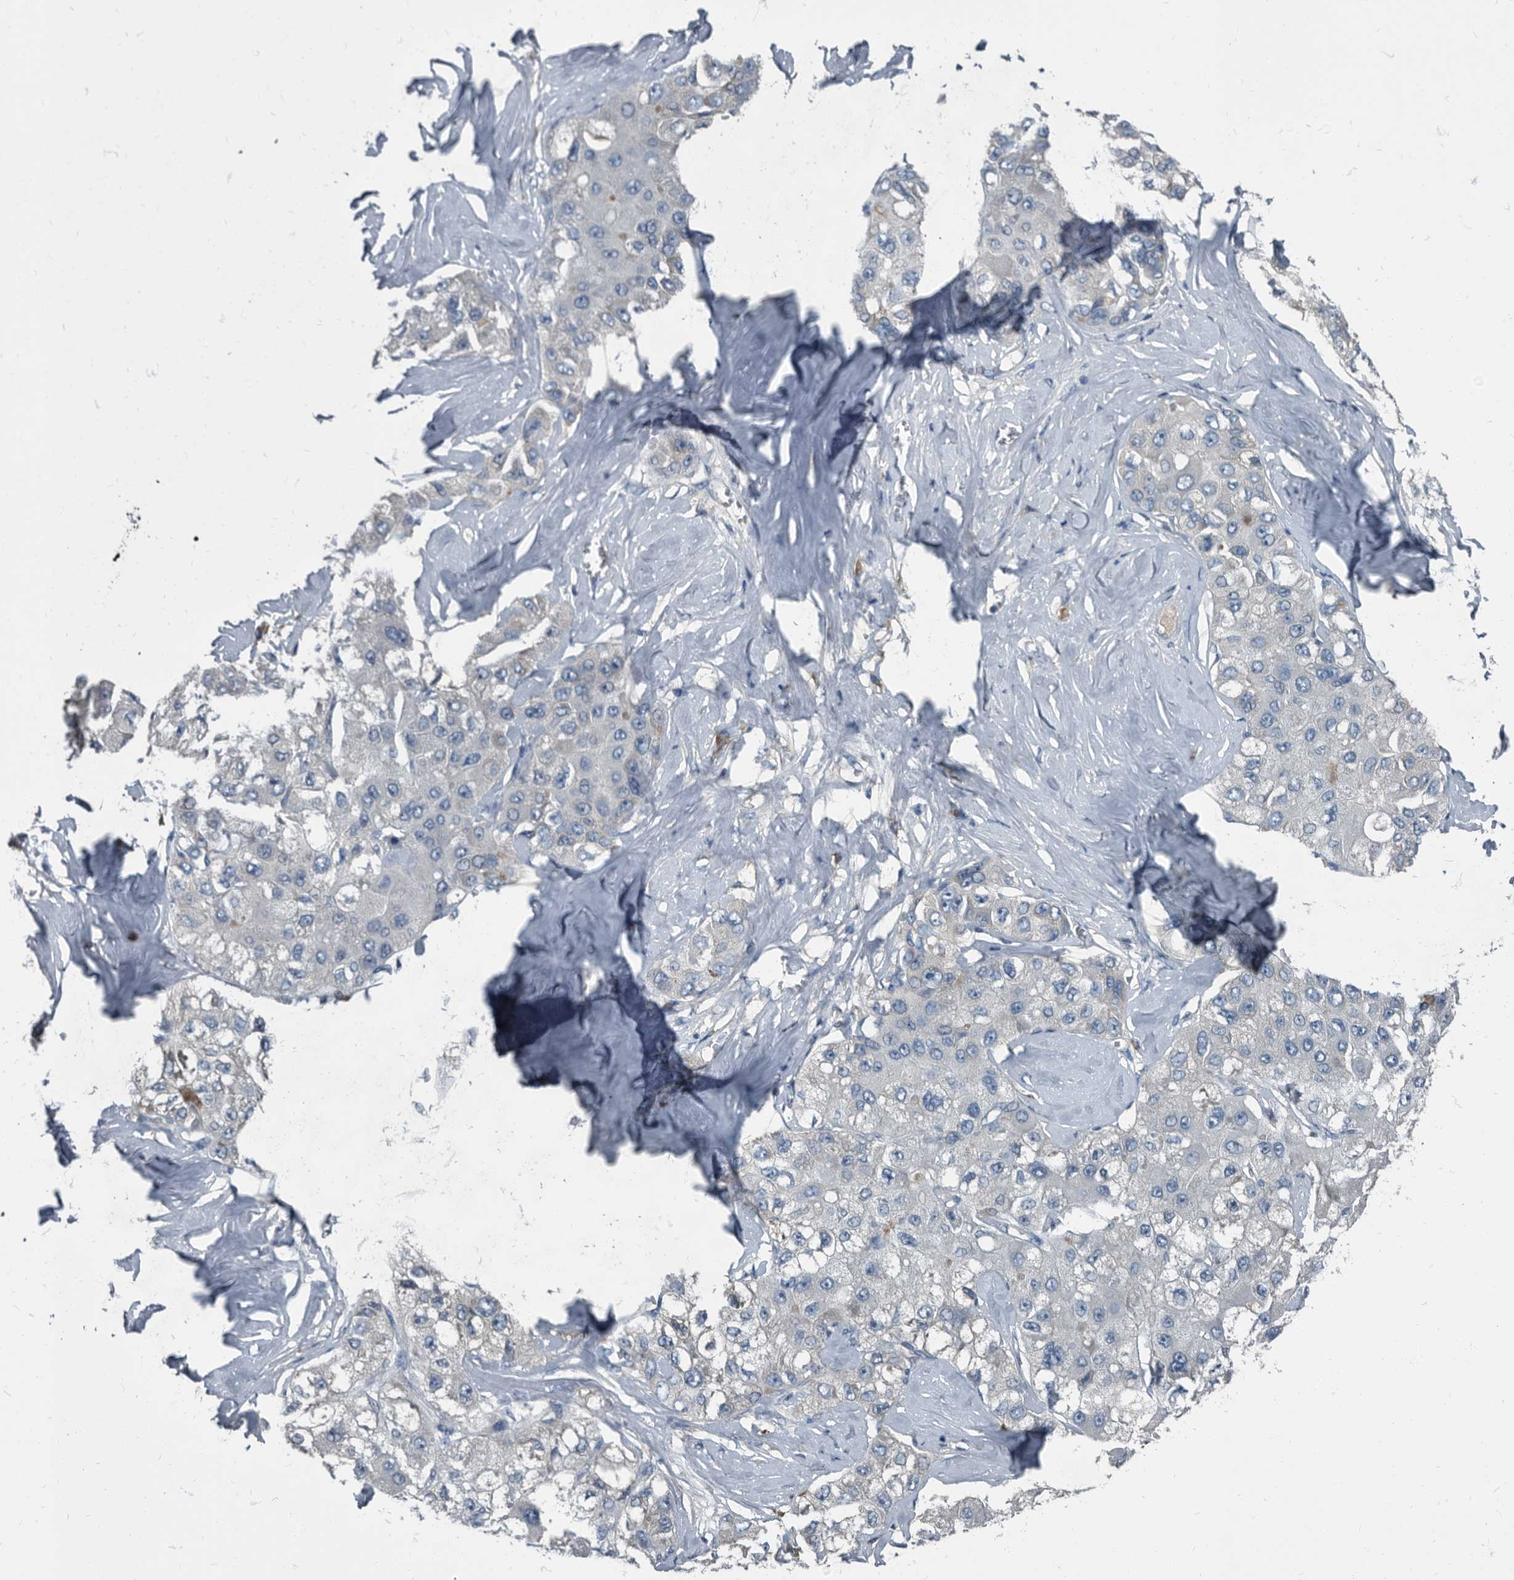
{"staining": {"intensity": "negative", "quantity": "none", "location": "none"}, "tissue": "liver cancer", "cell_type": "Tumor cells", "image_type": "cancer", "snomed": [{"axis": "morphology", "description": "Carcinoma, Hepatocellular, NOS"}, {"axis": "topography", "description": "Liver"}], "caption": "Protein analysis of hepatocellular carcinoma (liver) demonstrates no significant positivity in tumor cells.", "gene": "CDV3", "patient": {"sex": "male", "age": 80}}